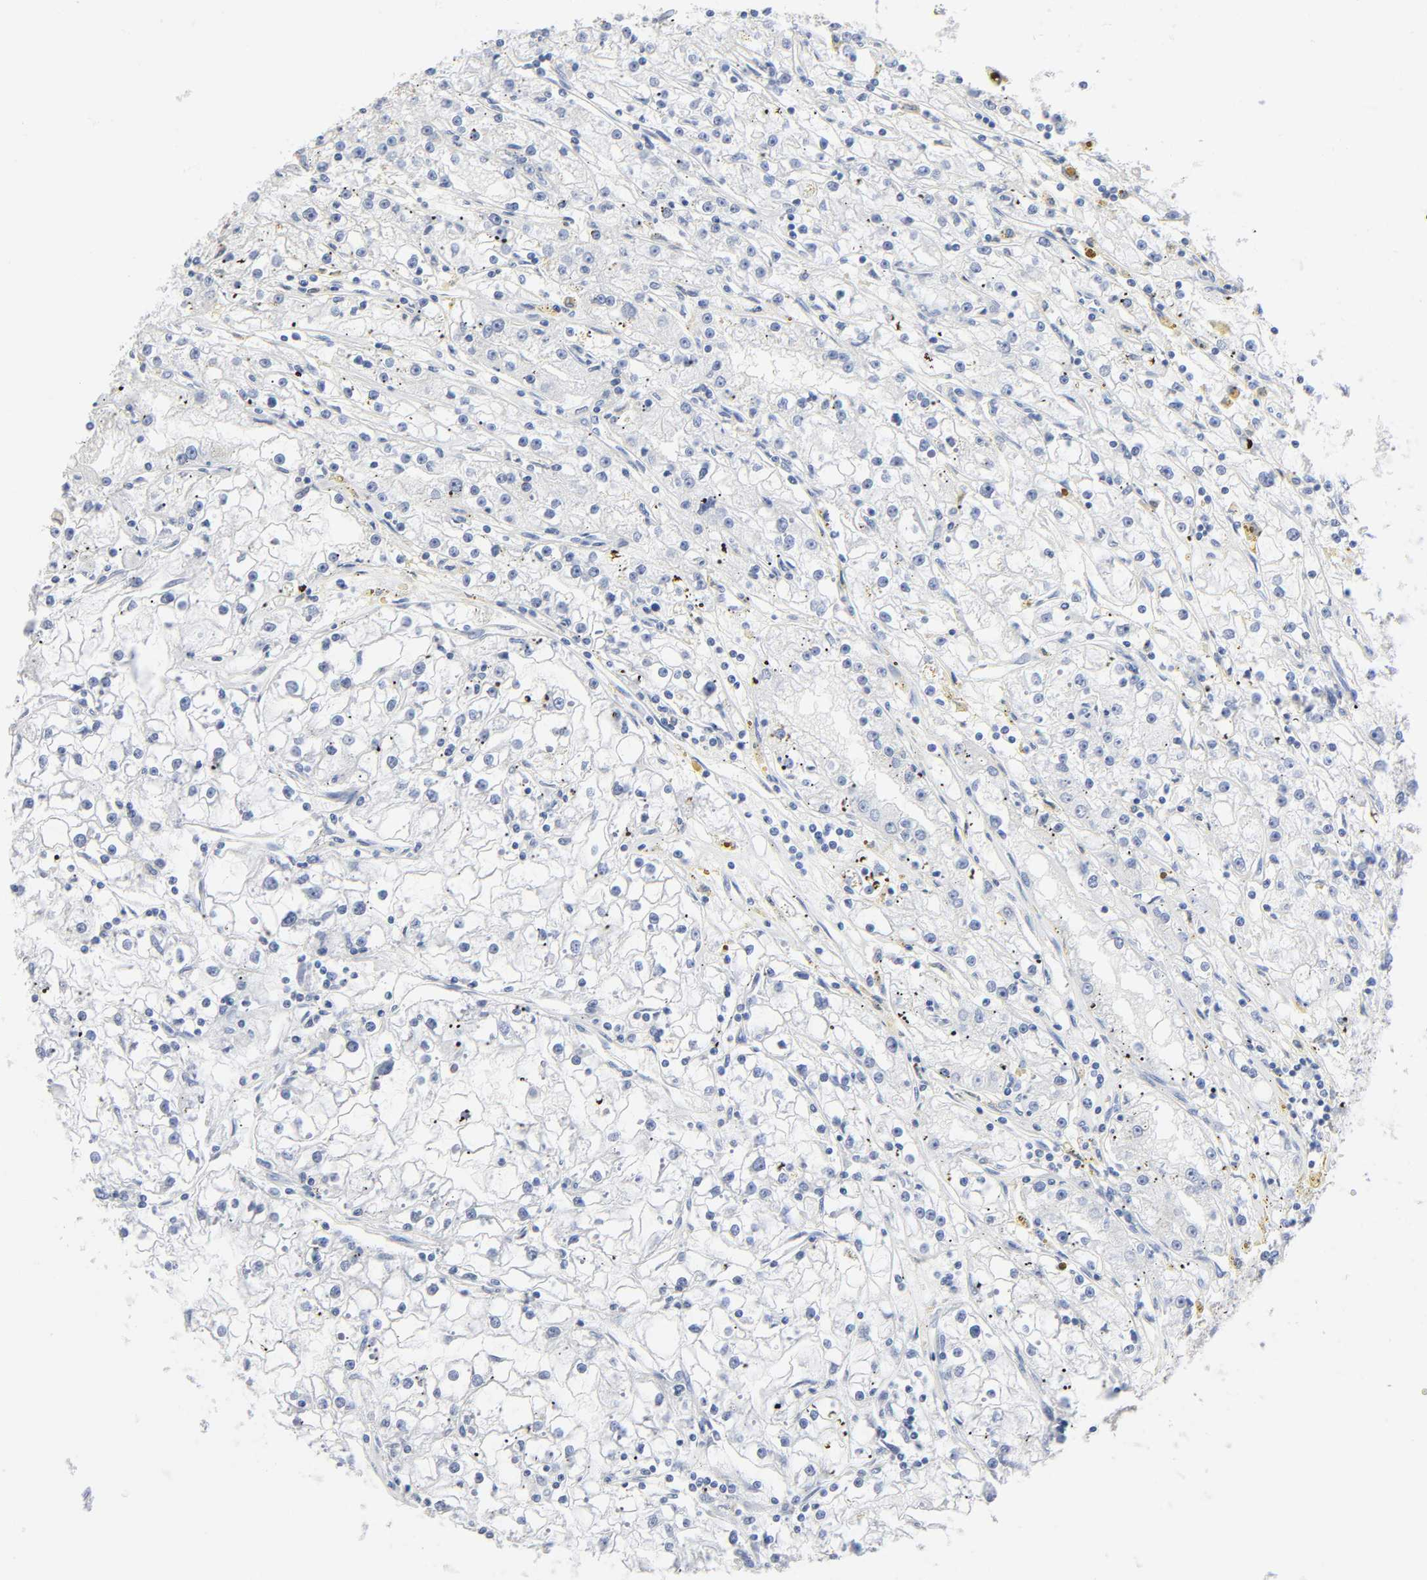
{"staining": {"intensity": "negative", "quantity": "none", "location": "none"}, "tissue": "renal cancer", "cell_type": "Tumor cells", "image_type": "cancer", "snomed": [{"axis": "morphology", "description": "Adenocarcinoma, NOS"}, {"axis": "topography", "description": "Kidney"}], "caption": "IHC micrograph of human renal cancer (adenocarcinoma) stained for a protein (brown), which demonstrates no expression in tumor cells.", "gene": "SYT16", "patient": {"sex": "male", "age": 56}}